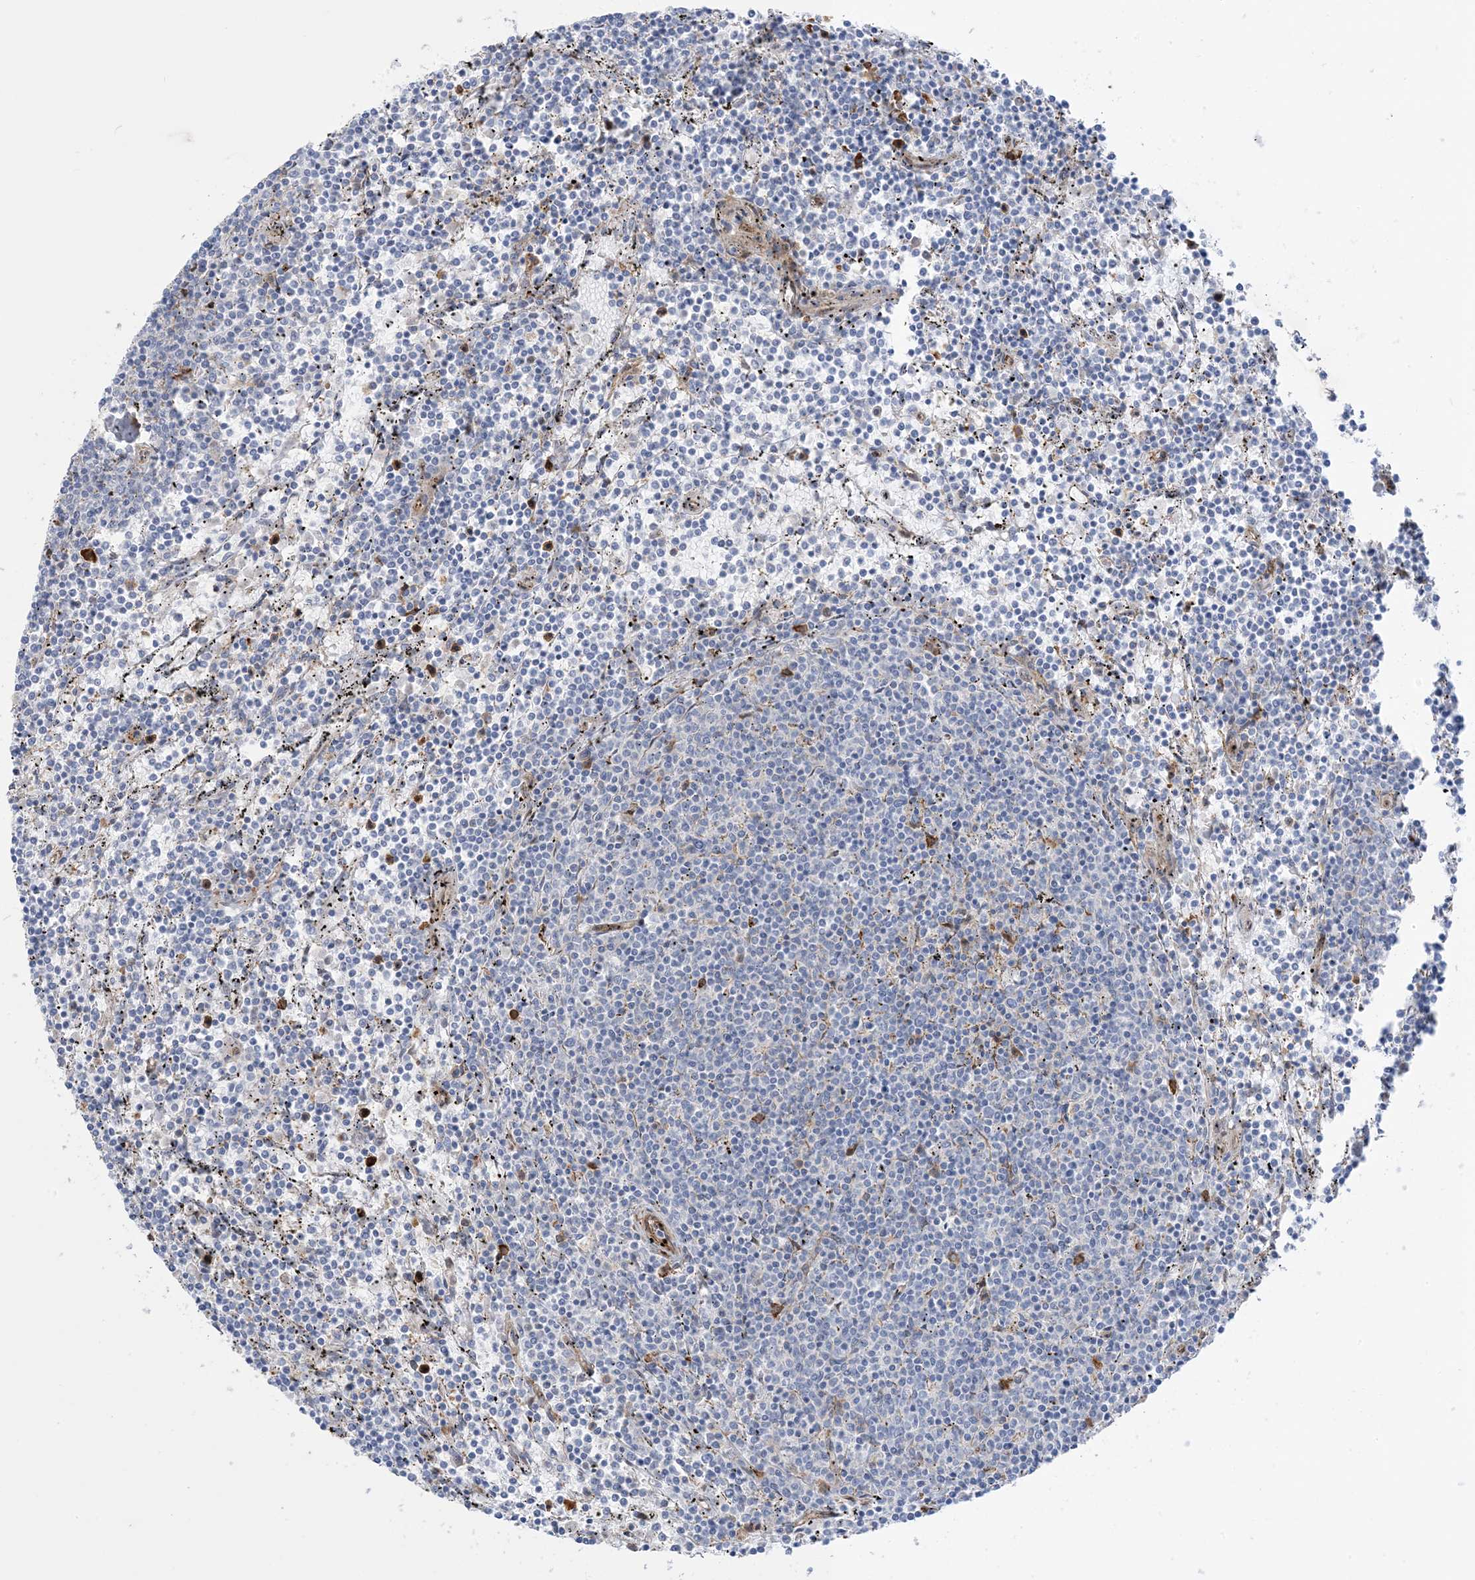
{"staining": {"intensity": "negative", "quantity": "none", "location": "none"}, "tissue": "lymphoma", "cell_type": "Tumor cells", "image_type": "cancer", "snomed": [{"axis": "morphology", "description": "Malignant lymphoma, non-Hodgkin's type, Low grade"}, {"axis": "topography", "description": "Spleen"}], "caption": "High power microscopy image of an IHC micrograph of lymphoma, revealing no significant positivity in tumor cells.", "gene": "ICMT", "patient": {"sex": "female", "age": 50}}